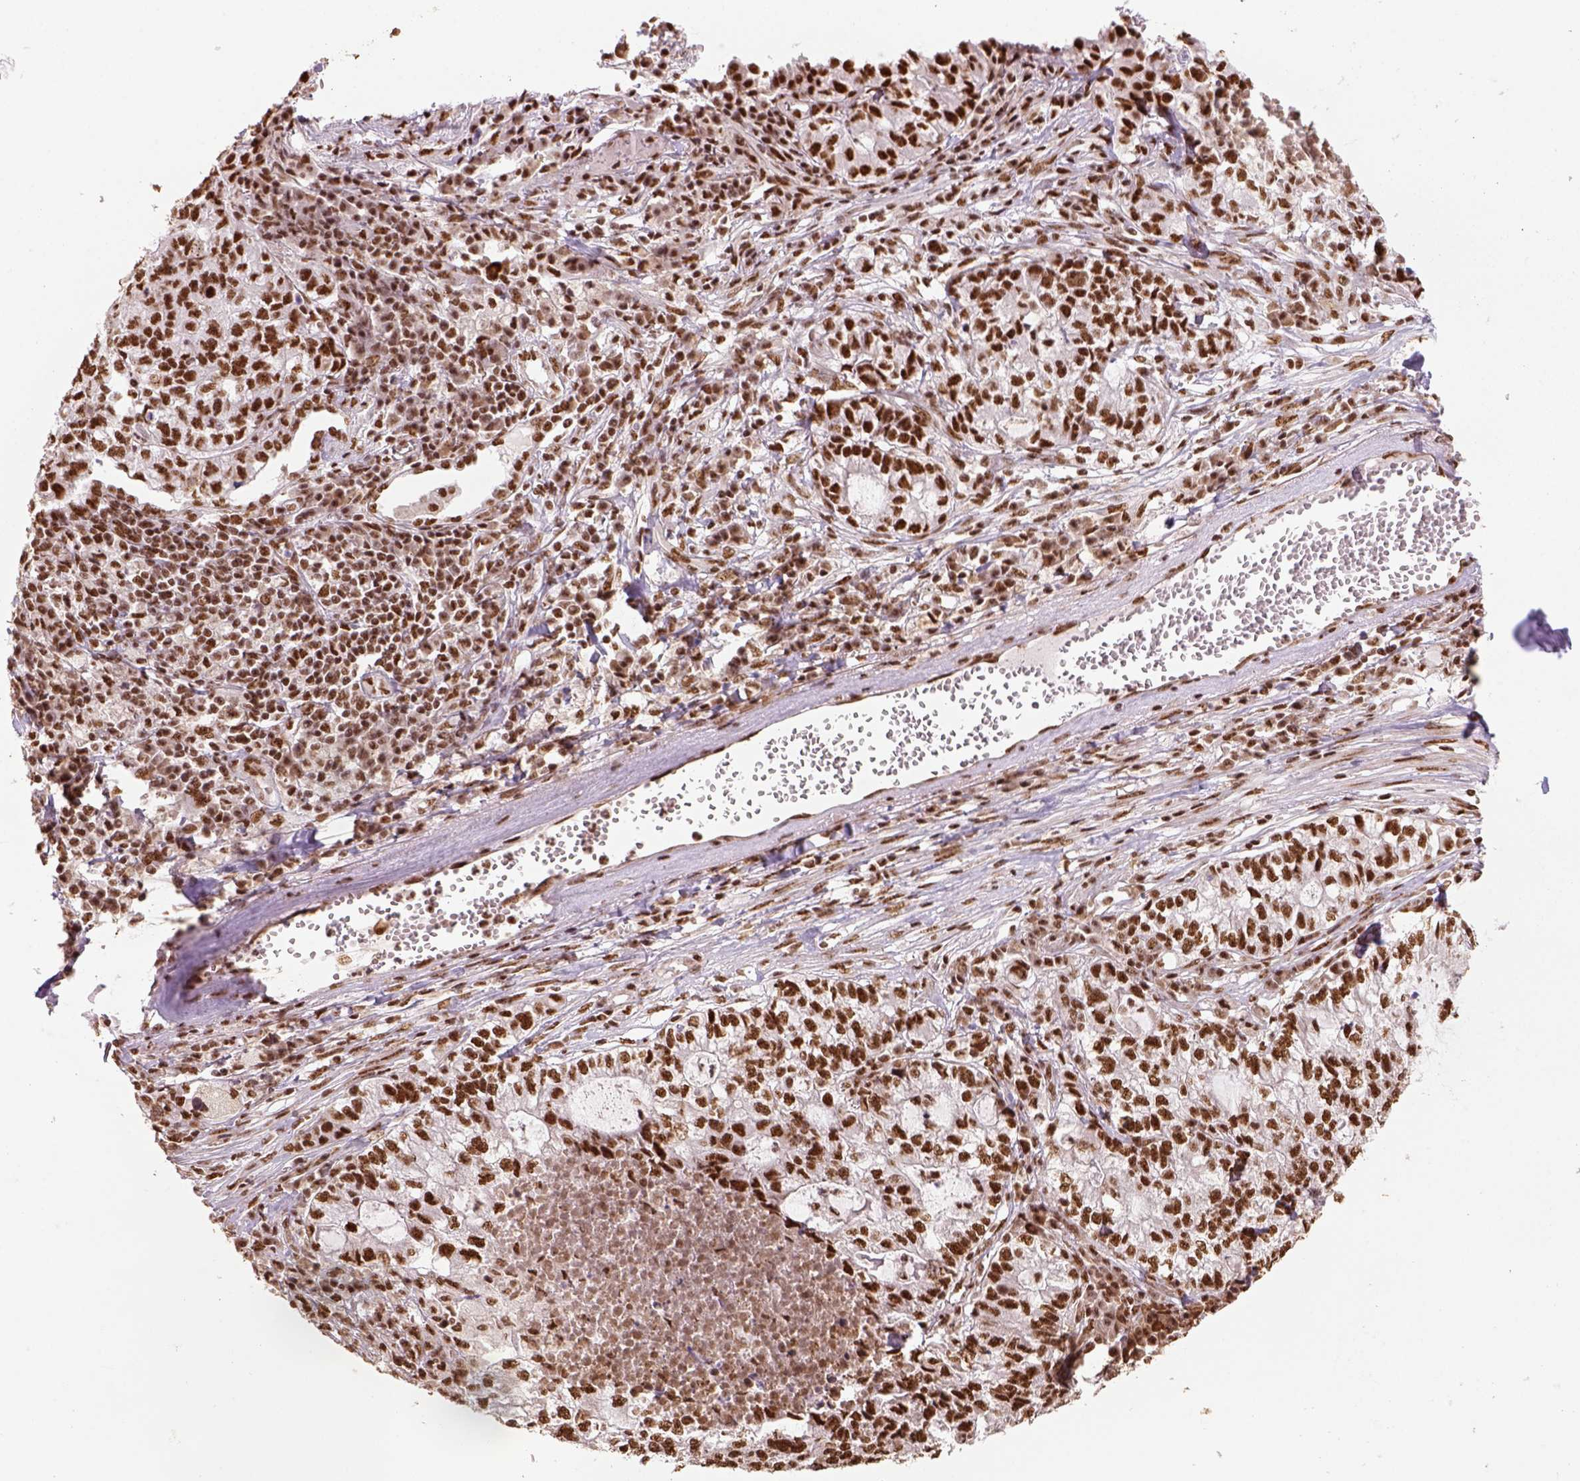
{"staining": {"intensity": "strong", "quantity": ">75%", "location": "nuclear"}, "tissue": "lung cancer", "cell_type": "Tumor cells", "image_type": "cancer", "snomed": [{"axis": "morphology", "description": "Adenocarcinoma, NOS"}, {"axis": "topography", "description": "Lung"}], "caption": "The micrograph reveals immunohistochemical staining of lung adenocarcinoma. There is strong nuclear positivity is present in about >75% of tumor cells.", "gene": "CCAR1", "patient": {"sex": "male", "age": 57}}